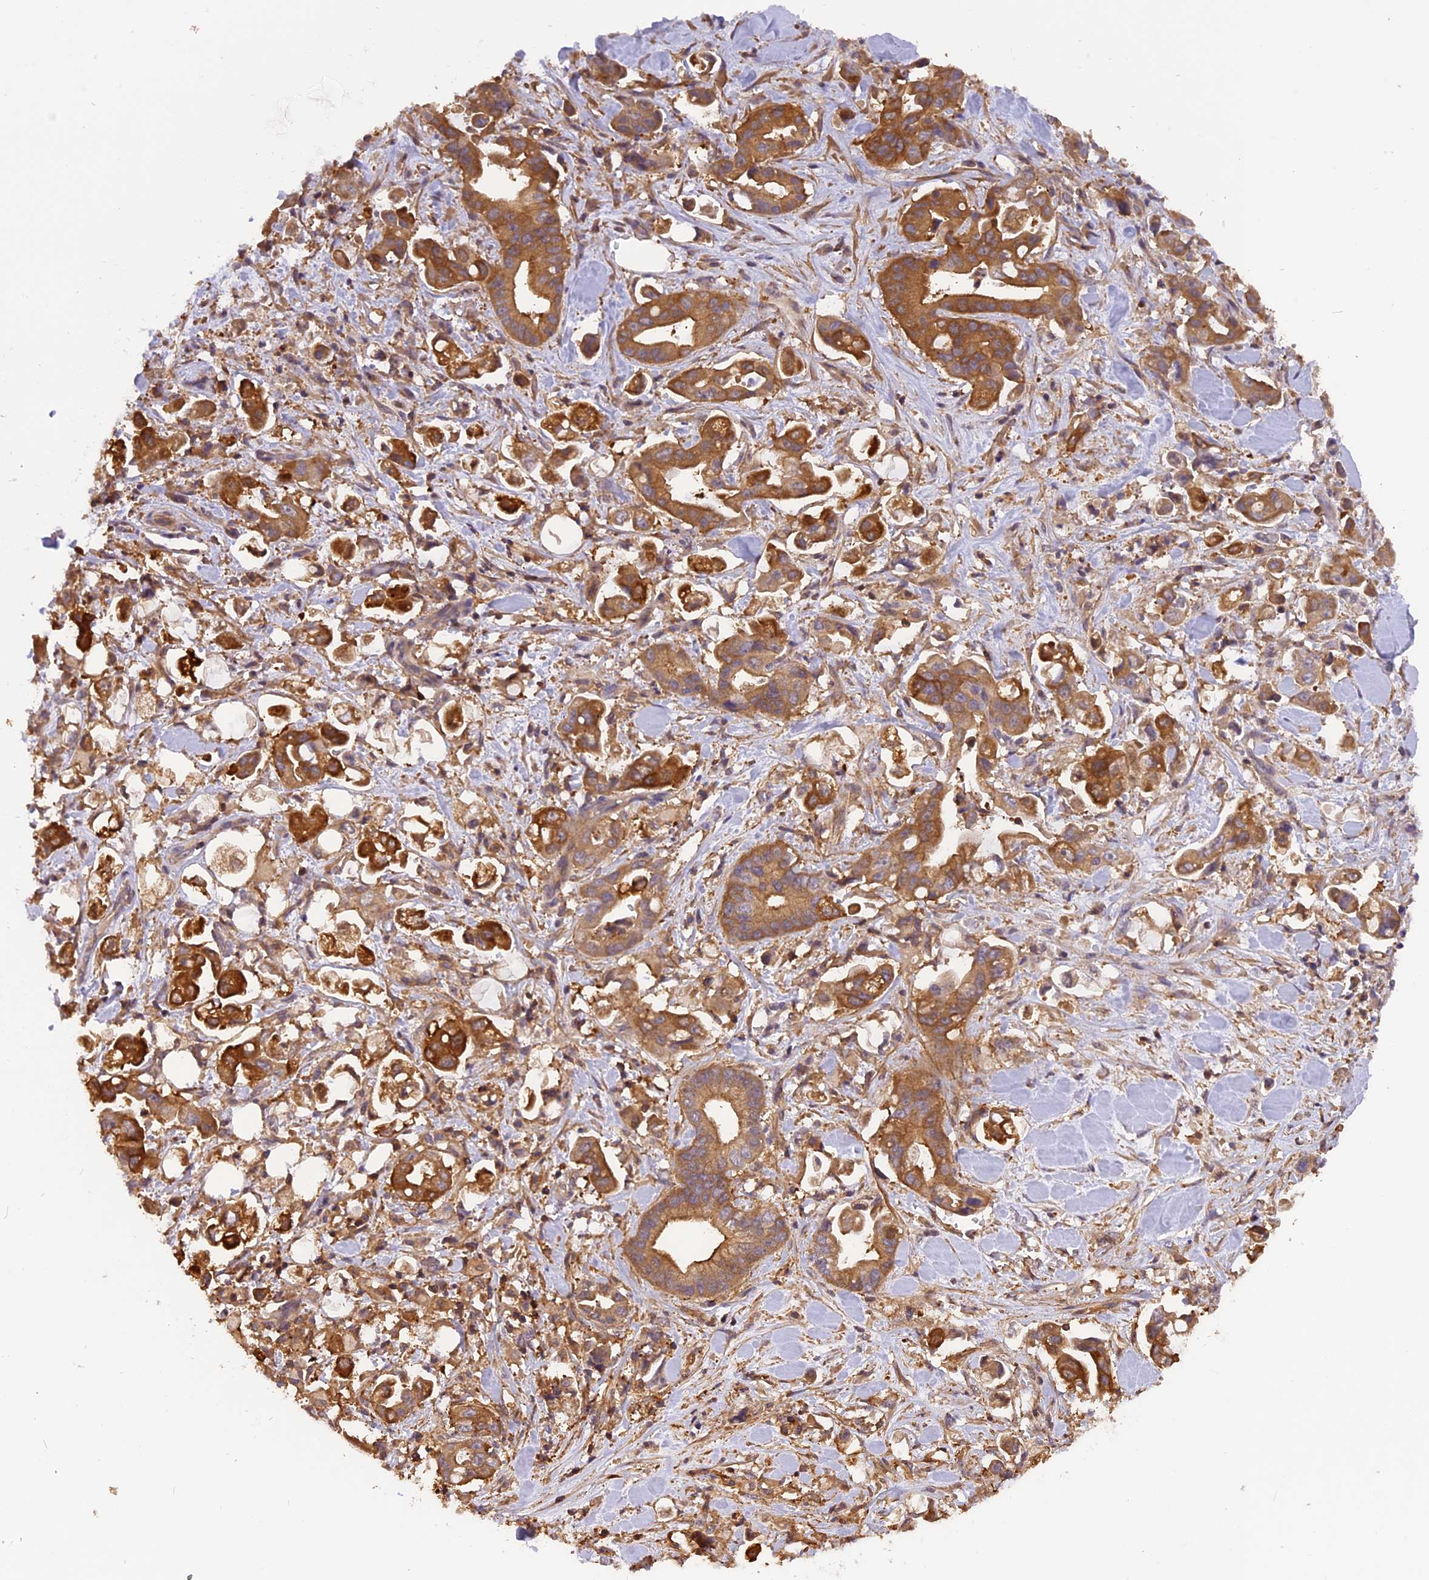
{"staining": {"intensity": "strong", "quantity": ">75%", "location": "cytoplasmic/membranous"}, "tissue": "stomach cancer", "cell_type": "Tumor cells", "image_type": "cancer", "snomed": [{"axis": "morphology", "description": "Adenocarcinoma, NOS"}, {"axis": "topography", "description": "Stomach"}], "caption": "The micrograph reveals staining of stomach adenocarcinoma, revealing strong cytoplasmic/membranous protein staining (brown color) within tumor cells. The protein is stained brown, and the nuclei are stained in blue (DAB IHC with brightfield microscopy, high magnification).", "gene": "STOML1", "patient": {"sex": "male", "age": 62}}